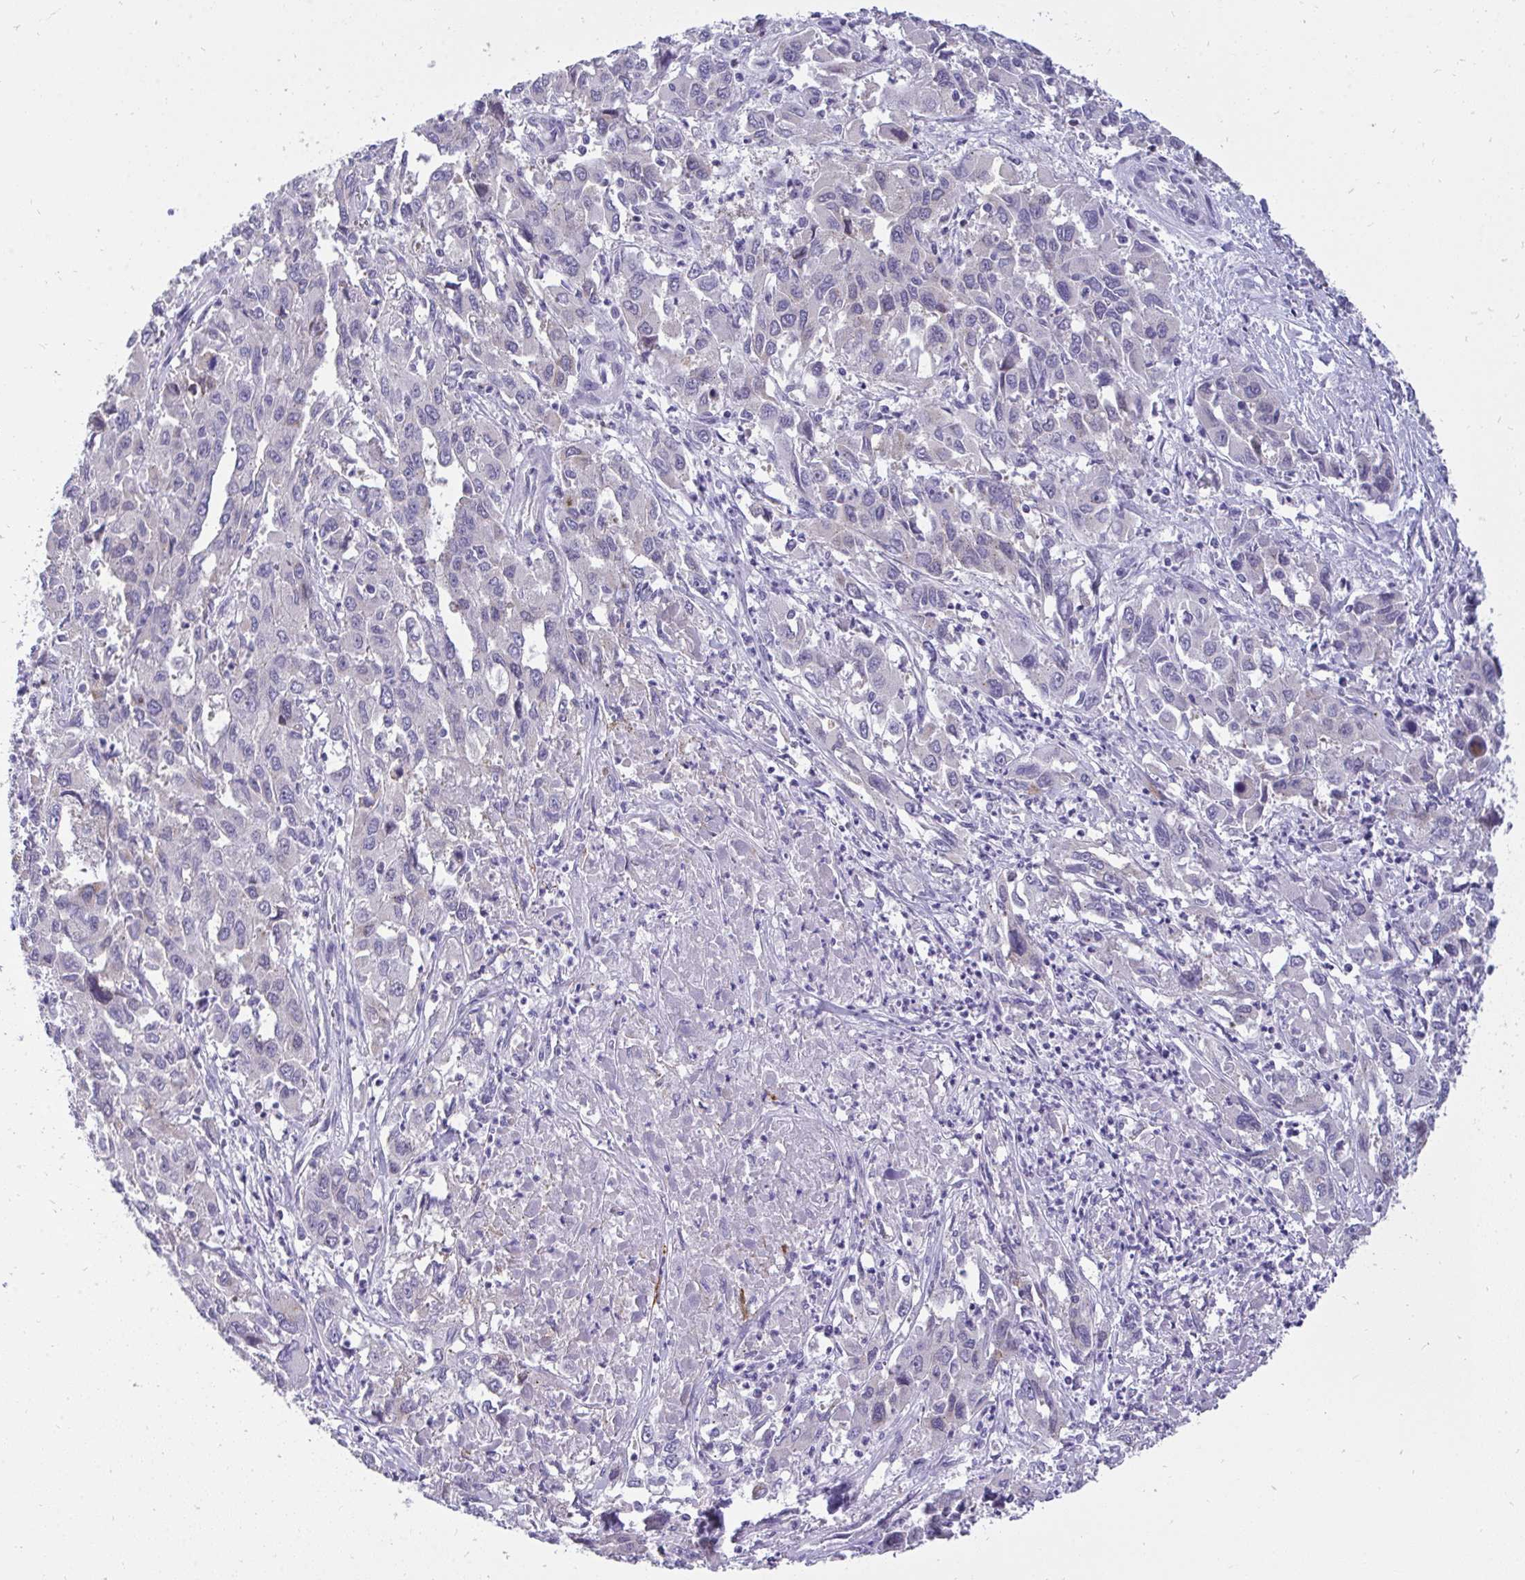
{"staining": {"intensity": "negative", "quantity": "none", "location": "none"}, "tissue": "liver cancer", "cell_type": "Tumor cells", "image_type": "cancer", "snomed": [{"axis": "morphology", "description": "Carcinoma, Hepatocellular, NOS"}, {"axis": "topography", "description": "Liver"}], "caption": "Human liver cancer (hepatocellular carcinoma) stained for a protein using IHC reveals no staining in tumor cells.", "gene": "VGLL3", "patient": {"sex": "male", "age": 63}}